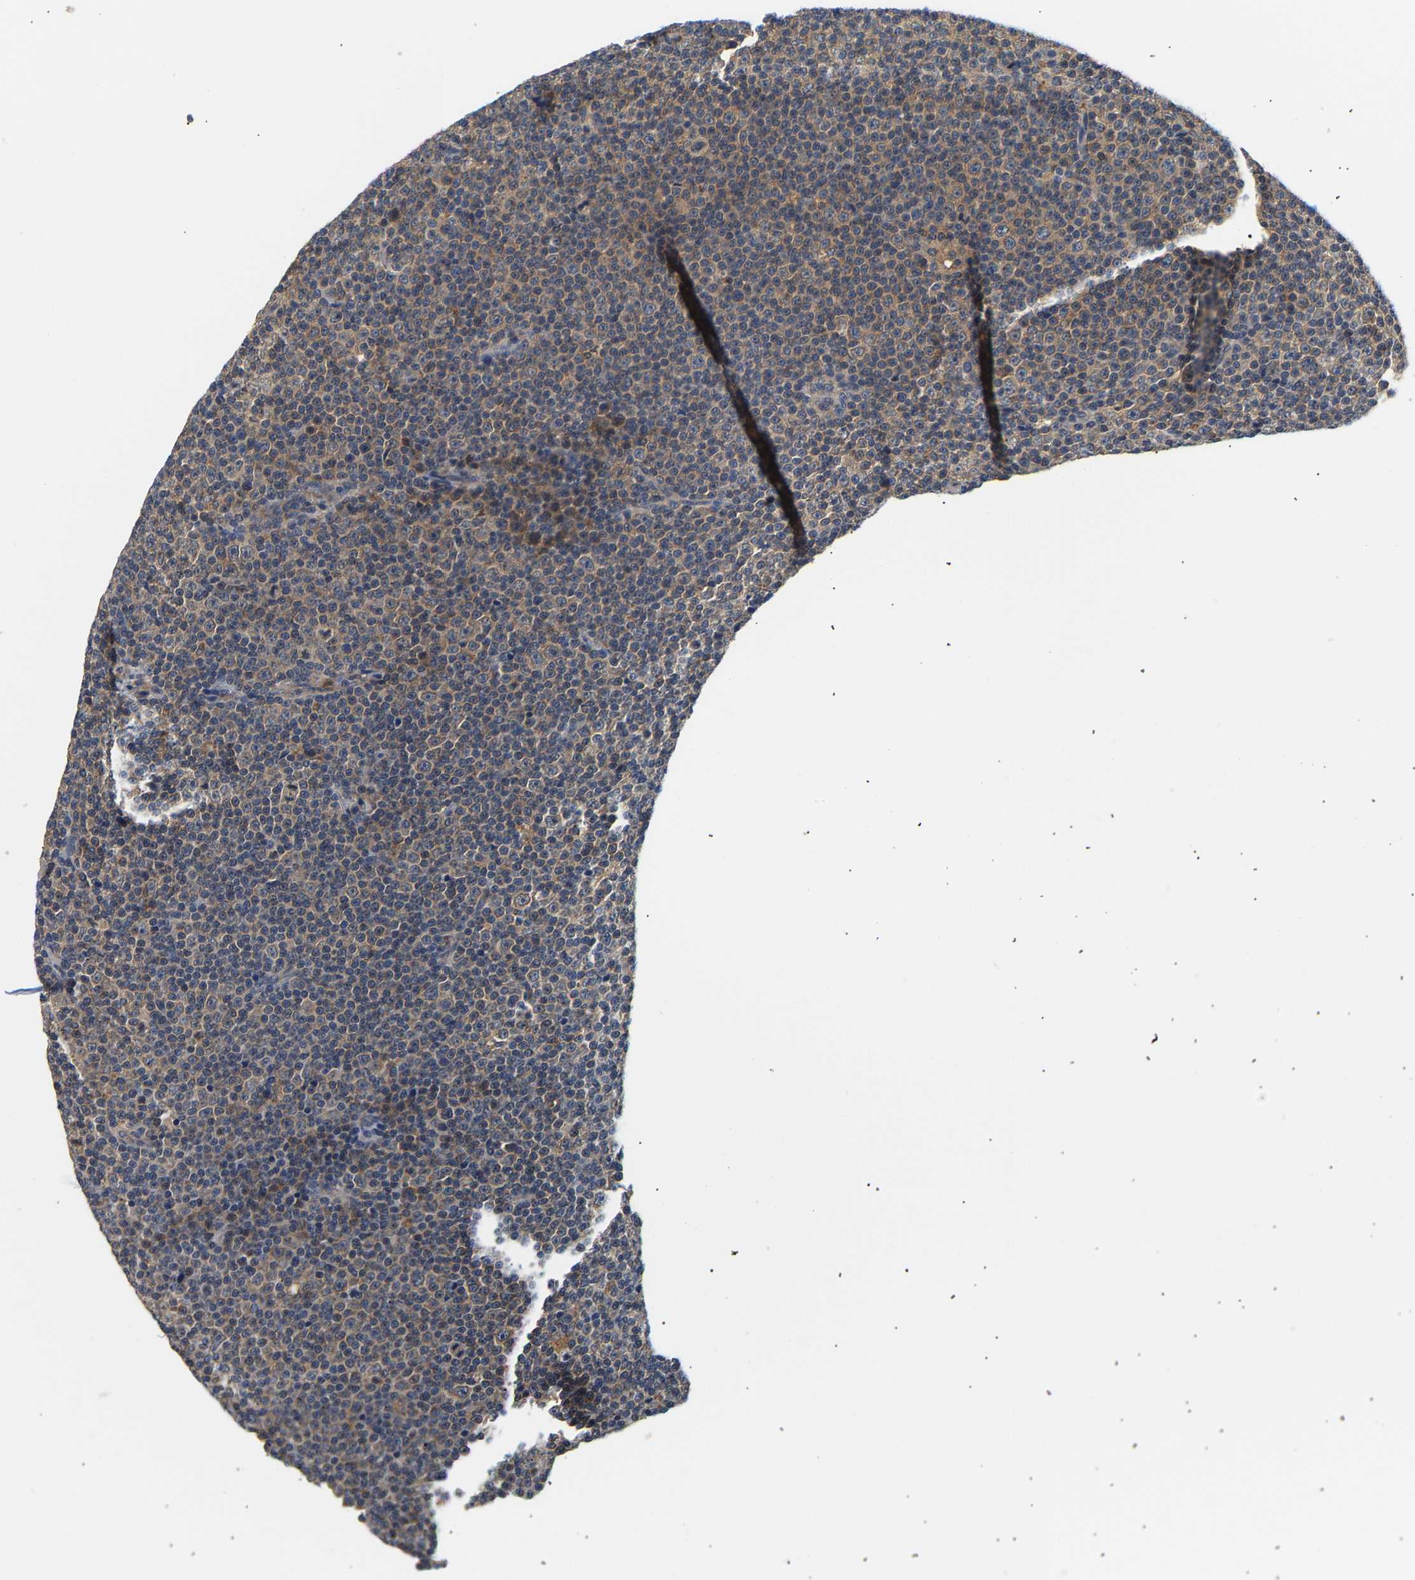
{"staining": {"intensity": "weak", "quantity": ">75%", "location": "cytoplasmic/membranous"}, "tissue": "lymphoma", "cell_type": "Tumor cells", "image_type": "cancer", "snomed": [{"axis": "morphology", "description": "Malignant lymphoma, non-Hodgkin's type, Low grade"}, {"axis": "topography", "description": "Lymph node"}], "caption": "This is an image of immunohistochemistry staining of malignant lymphoma, non-Hodgkin's type (low-grade), which shows weak staining in the cytoplasmic/membranous of tumor cells.", "gene": "PPID", "patient": {"sex": "female", "age": 67}}